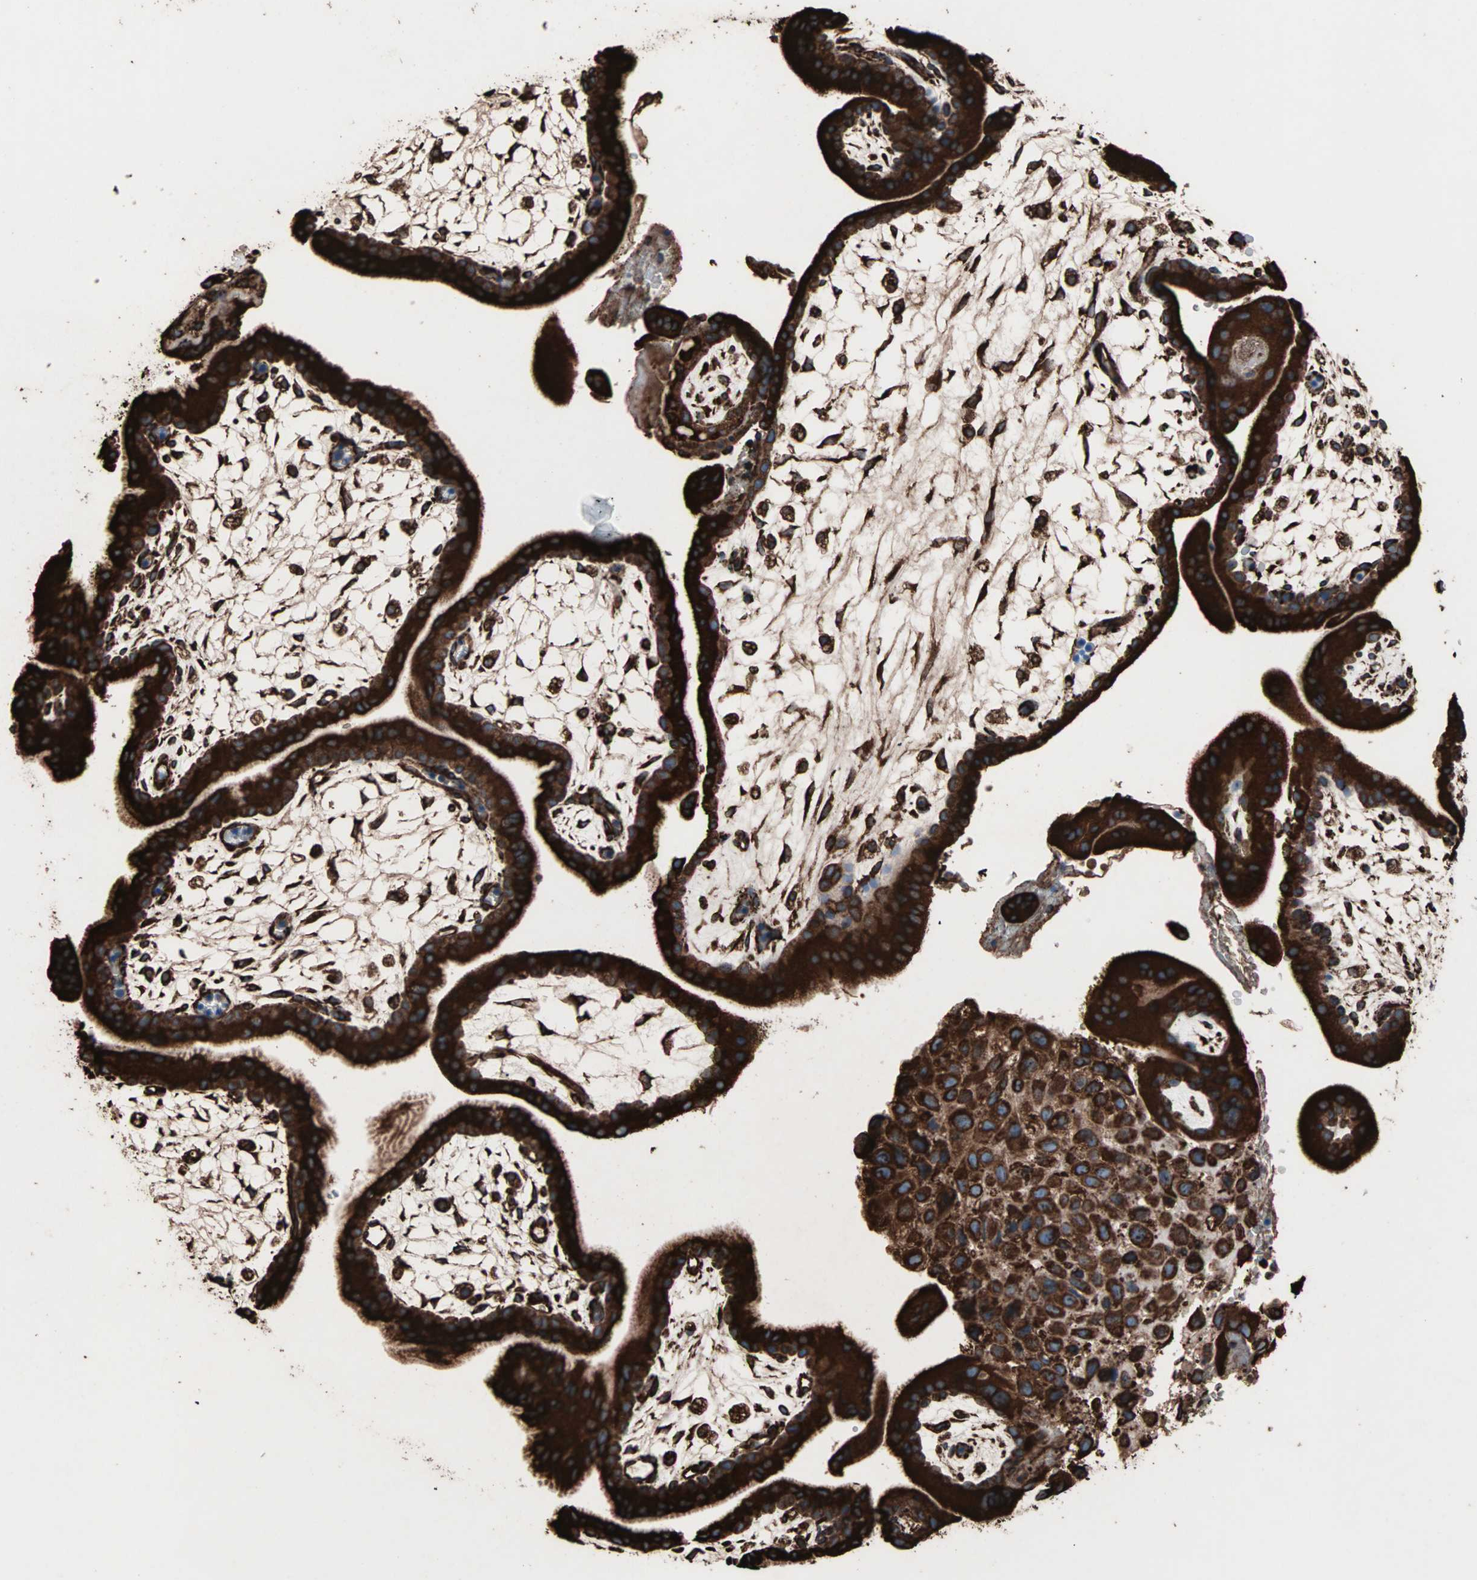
{"staining": {"intensity": "strong", "quantity": ">75%", "location": "cytoplasmic/membranous"}, "tissue": "placenta", "cell_type": "Decidual cells", "image_type": "normal", "snomed": [{"axis": "morphology", "description": "Normal tissue, NOS"}, {"axis": "topography", "description": "Placenta"}], "caption": "A high-resolution histopathology image shows immunohistochemistry (IHC) staining of unremarkable placenta, which displays strong cytoplasmic/membranous expression in about >75% of decidual cells.", "gene": "HSP90B1", "patient": {"sex": "female", "age": 35}}